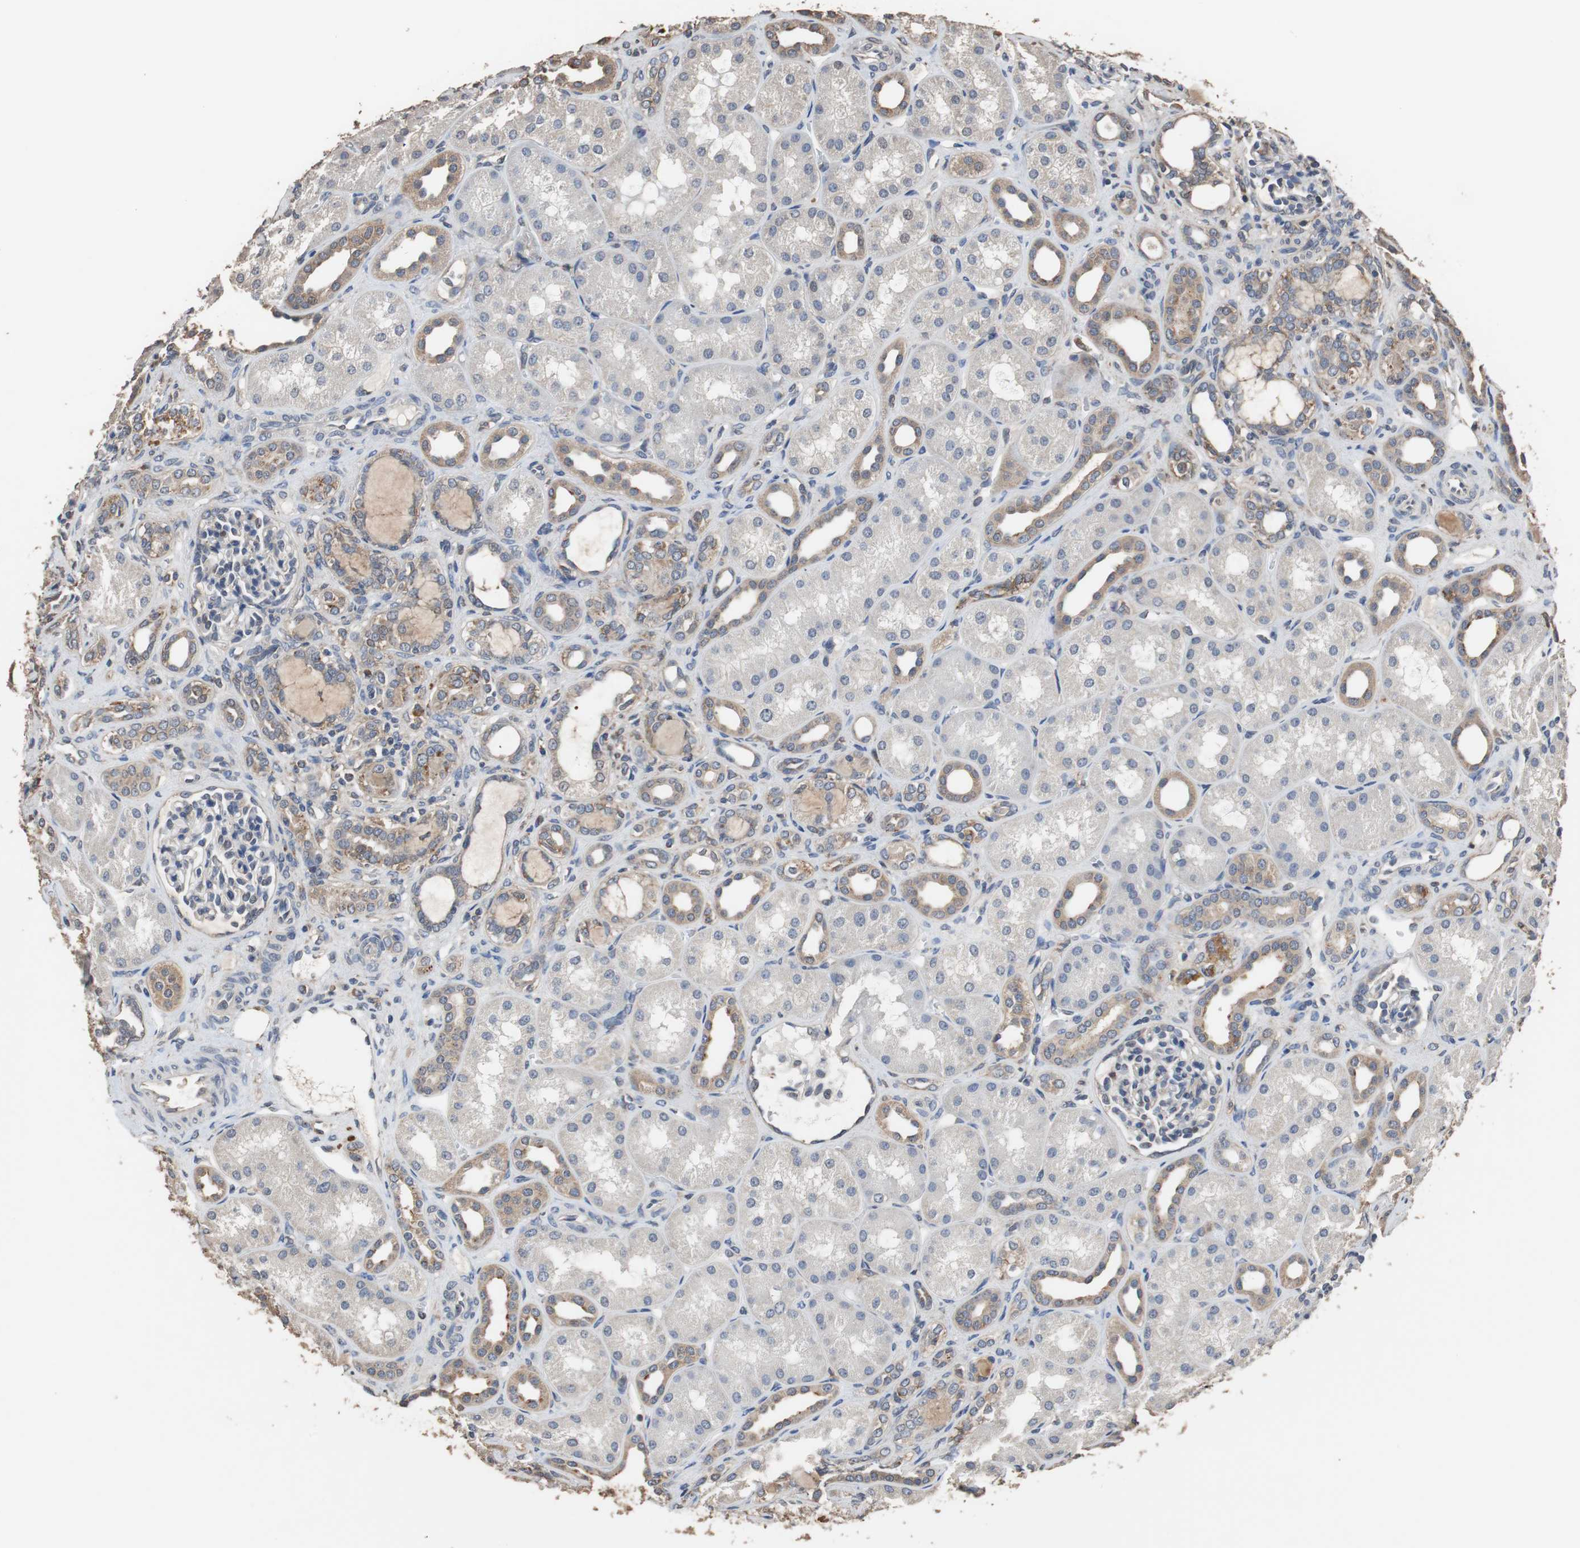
{"staining": {"intensity": "negative", "quantity": "none", "location": "none"}, "tissue": "kidney", "cell_type": "Cells in glomeruli", "image_type": "normal", "snomed": [{"axis": "morphology", "description": "Normal tissue, NOS"}, {"axis": "topography", "description": "Kidney"}], "caption": "Cells in glomeruli are negative for protein expression in unremarkable human kidney. (DAB (3,3'-diaminobenzidine) IHC visualized using brightfield microscopy, high magnification).", "gene": "SCIMP", "patient": {"sex": "male", "age": 7}}